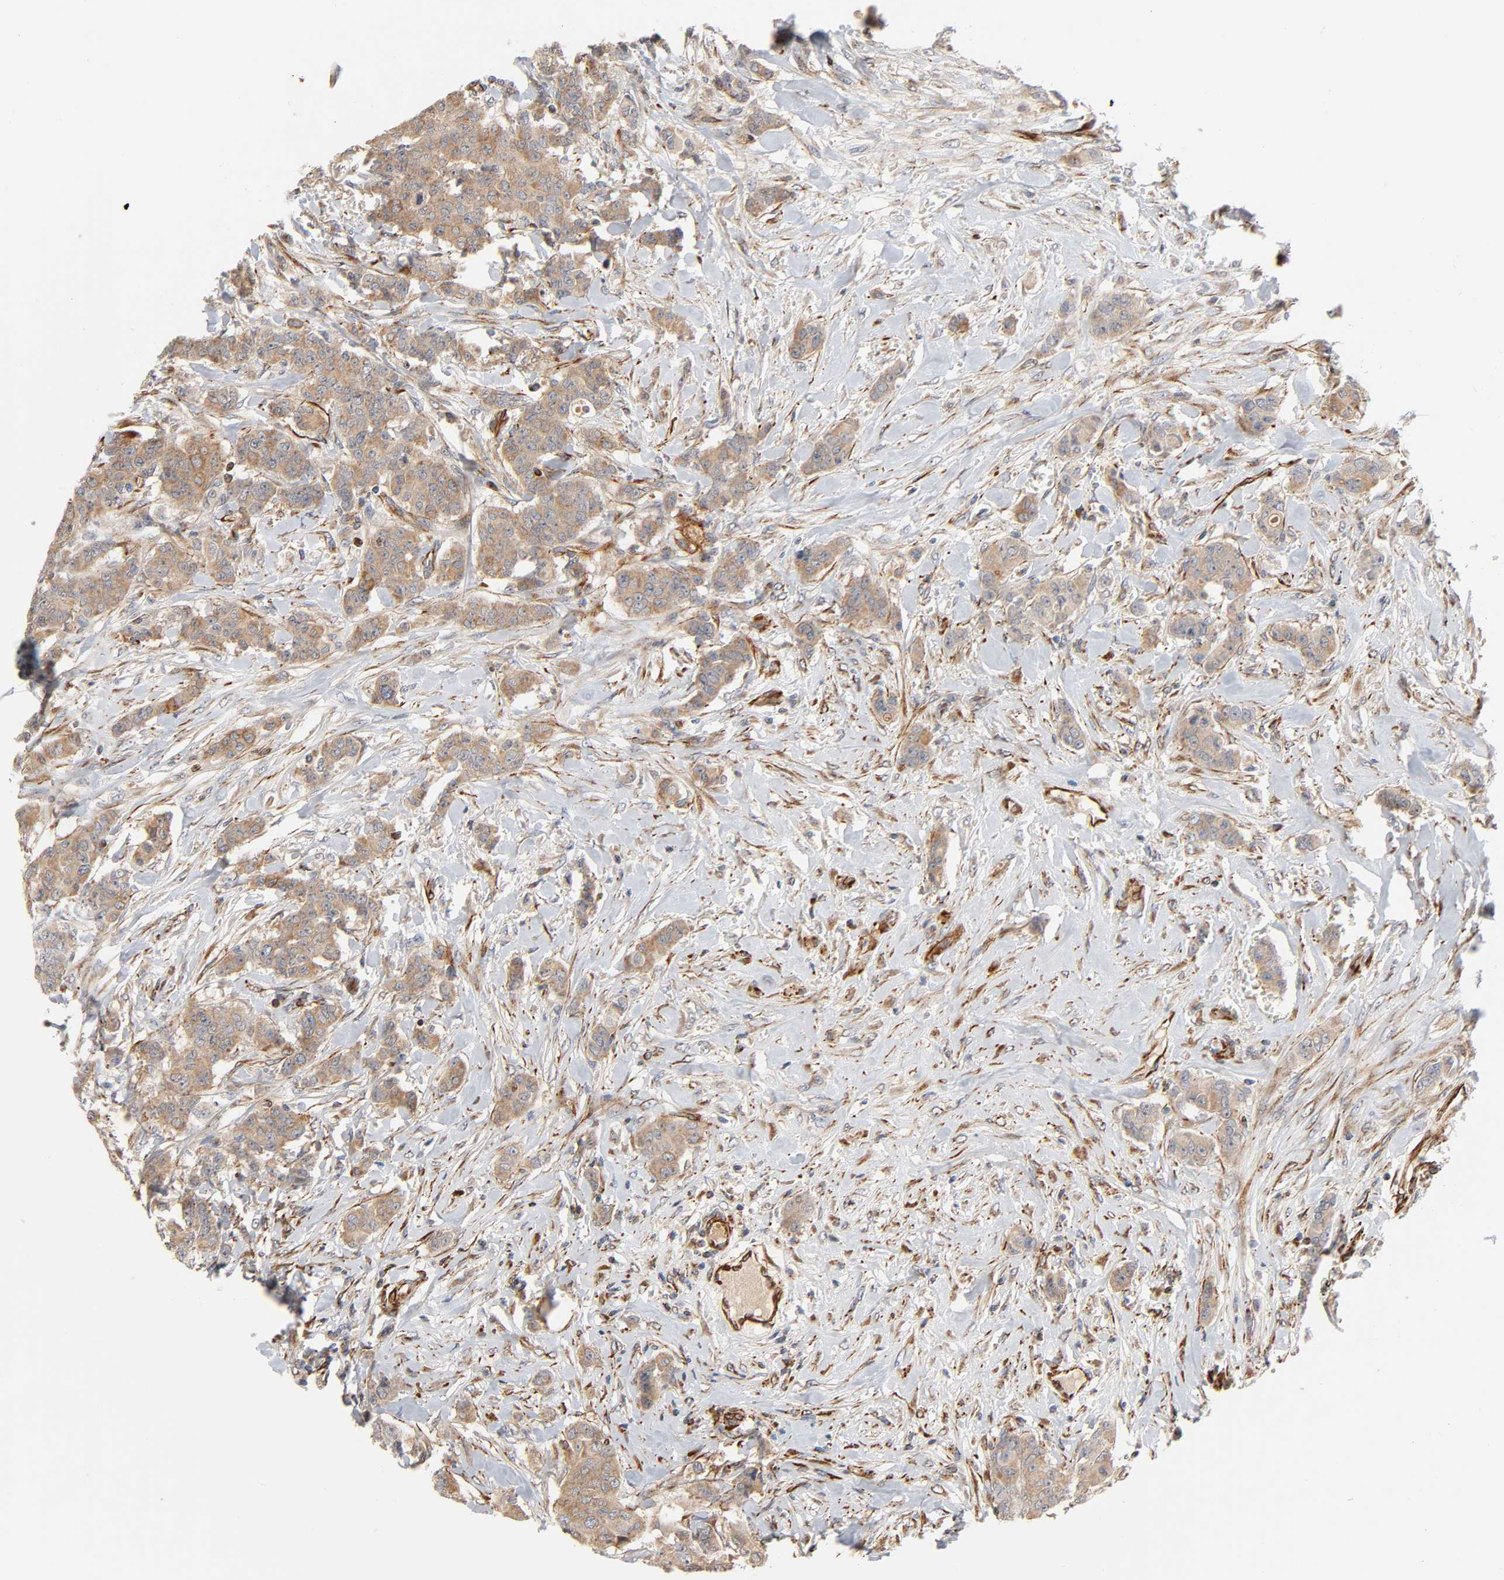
{"staining": {"intensity": "moderate", "quantity": ">75%", "location": "cytoplasmic/membranous"}, "tissue": "breast cancer", "cell_type": "Tumor cells", "image_type": "cancer", "snomed": [{"axis": "morphology", "description": "Duct carcinoma"}, {"axis": "topography", "description": "Breast"}], "caption": "Protein expression analysis of human breast intraductal carcinoma reveals moderate cytoplasmic/membranous expression in about >75% of tumor cells.", "gene": "REEP6", "patient": {"sex": "female", "age": 40}}